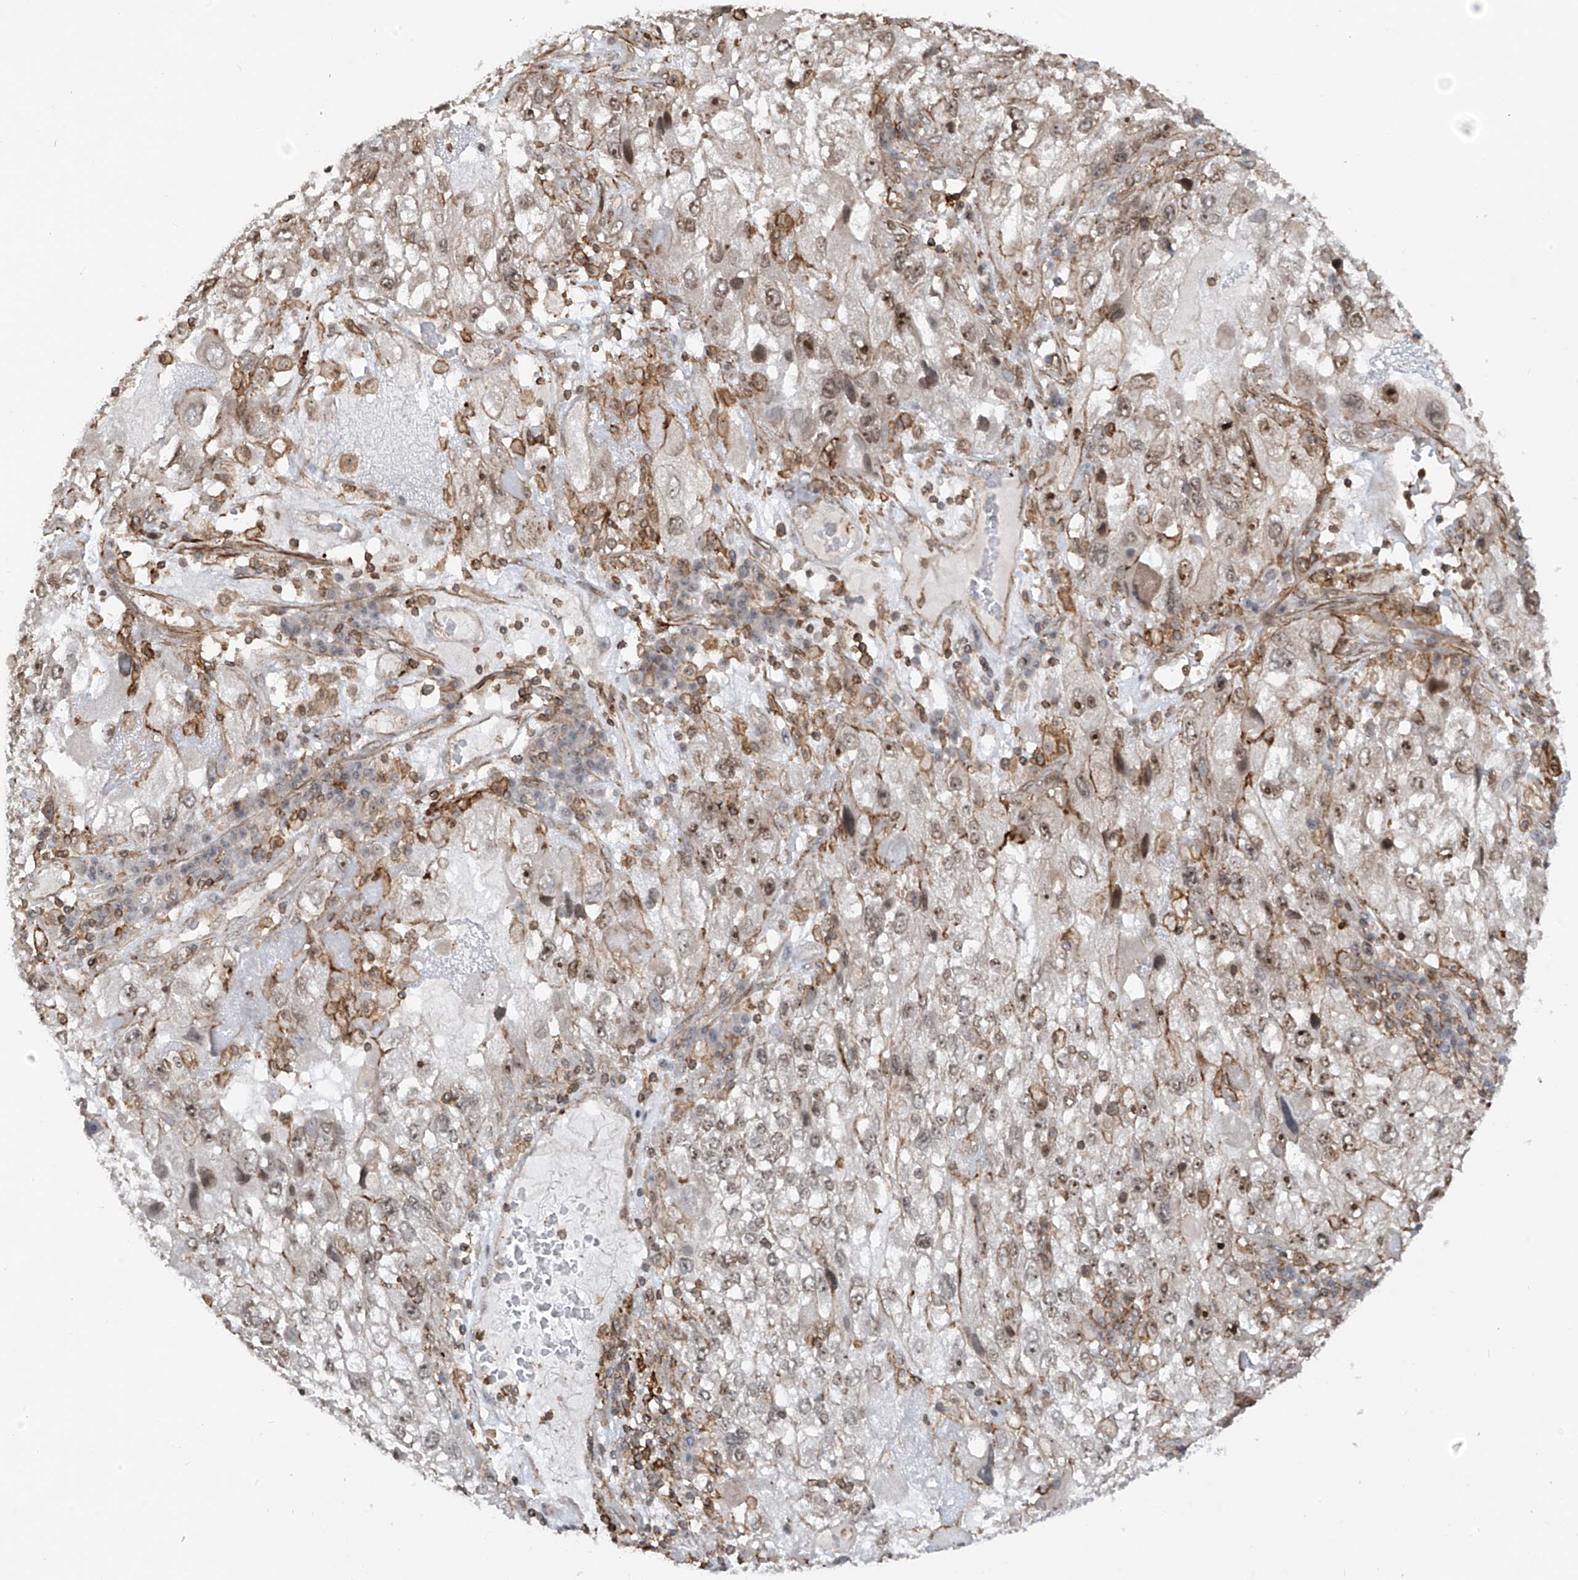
{"staining": {"intensity": "moderate", "quantity": "25%-75%", "location": "nuclear"}, "tissue": "endometrial cancer", "cell_type": "Tumor cells", "image_type": "cancer", "snomed": [{"axis": "morphology", "description": "Adenocarcinoma, NOS"}, {"axis": "topography", "description": "Endometrium"}], "caption": "A high-resolution histopathology image shows IHC staining of adenocarcinoma (endometrial), which exhibits moderate nuclear staining in approximately 25%-75% of tumor cells.", "gene": "REPIN1", "patient": {"sex": "female", "age": 49}}